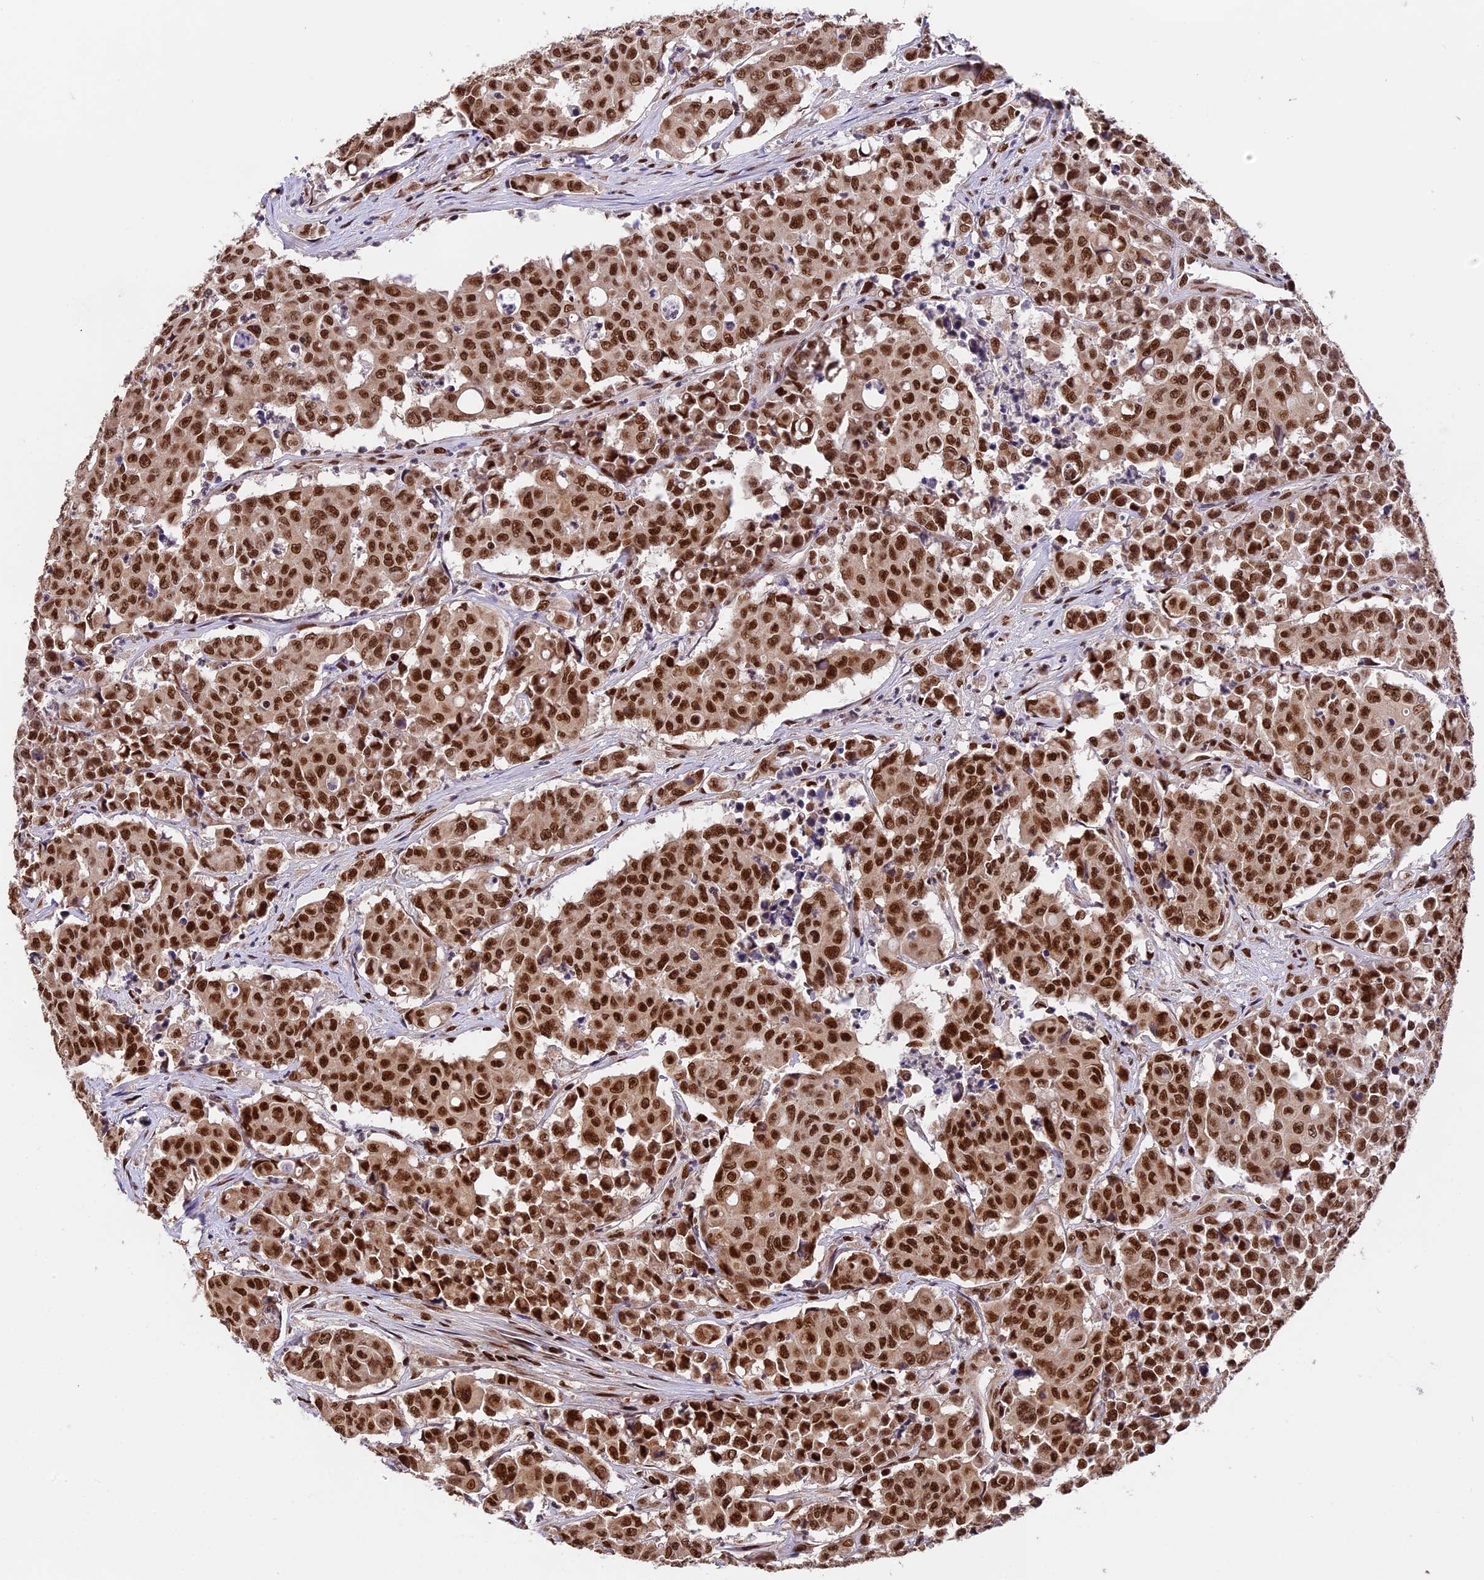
{"staining": {"intensity": "strong", "quantity": ">75%", "location": "nuclear"}, "tissue": "colorectal cancer", "cell_type": "Tumor cells", "image_type": "cancer", "snomed": [{"axis": "morphology", "description": "Adenocarcinoma, NOS"}, {"axis": "topography", "description": "Colon"}], "caption": "Immunohistochemistry (IHC) micrograph of neoplastic tissue: colorectal adenocarcinoma stained using immunohistochemistry (IHC) demonstrates high levels of strong protein expression localized specifically in the nuclear of tumor cells, appearing as a nuclear brown color.", "gene": "RAMAC", "patient": {"sex": "male", "age": 51}}